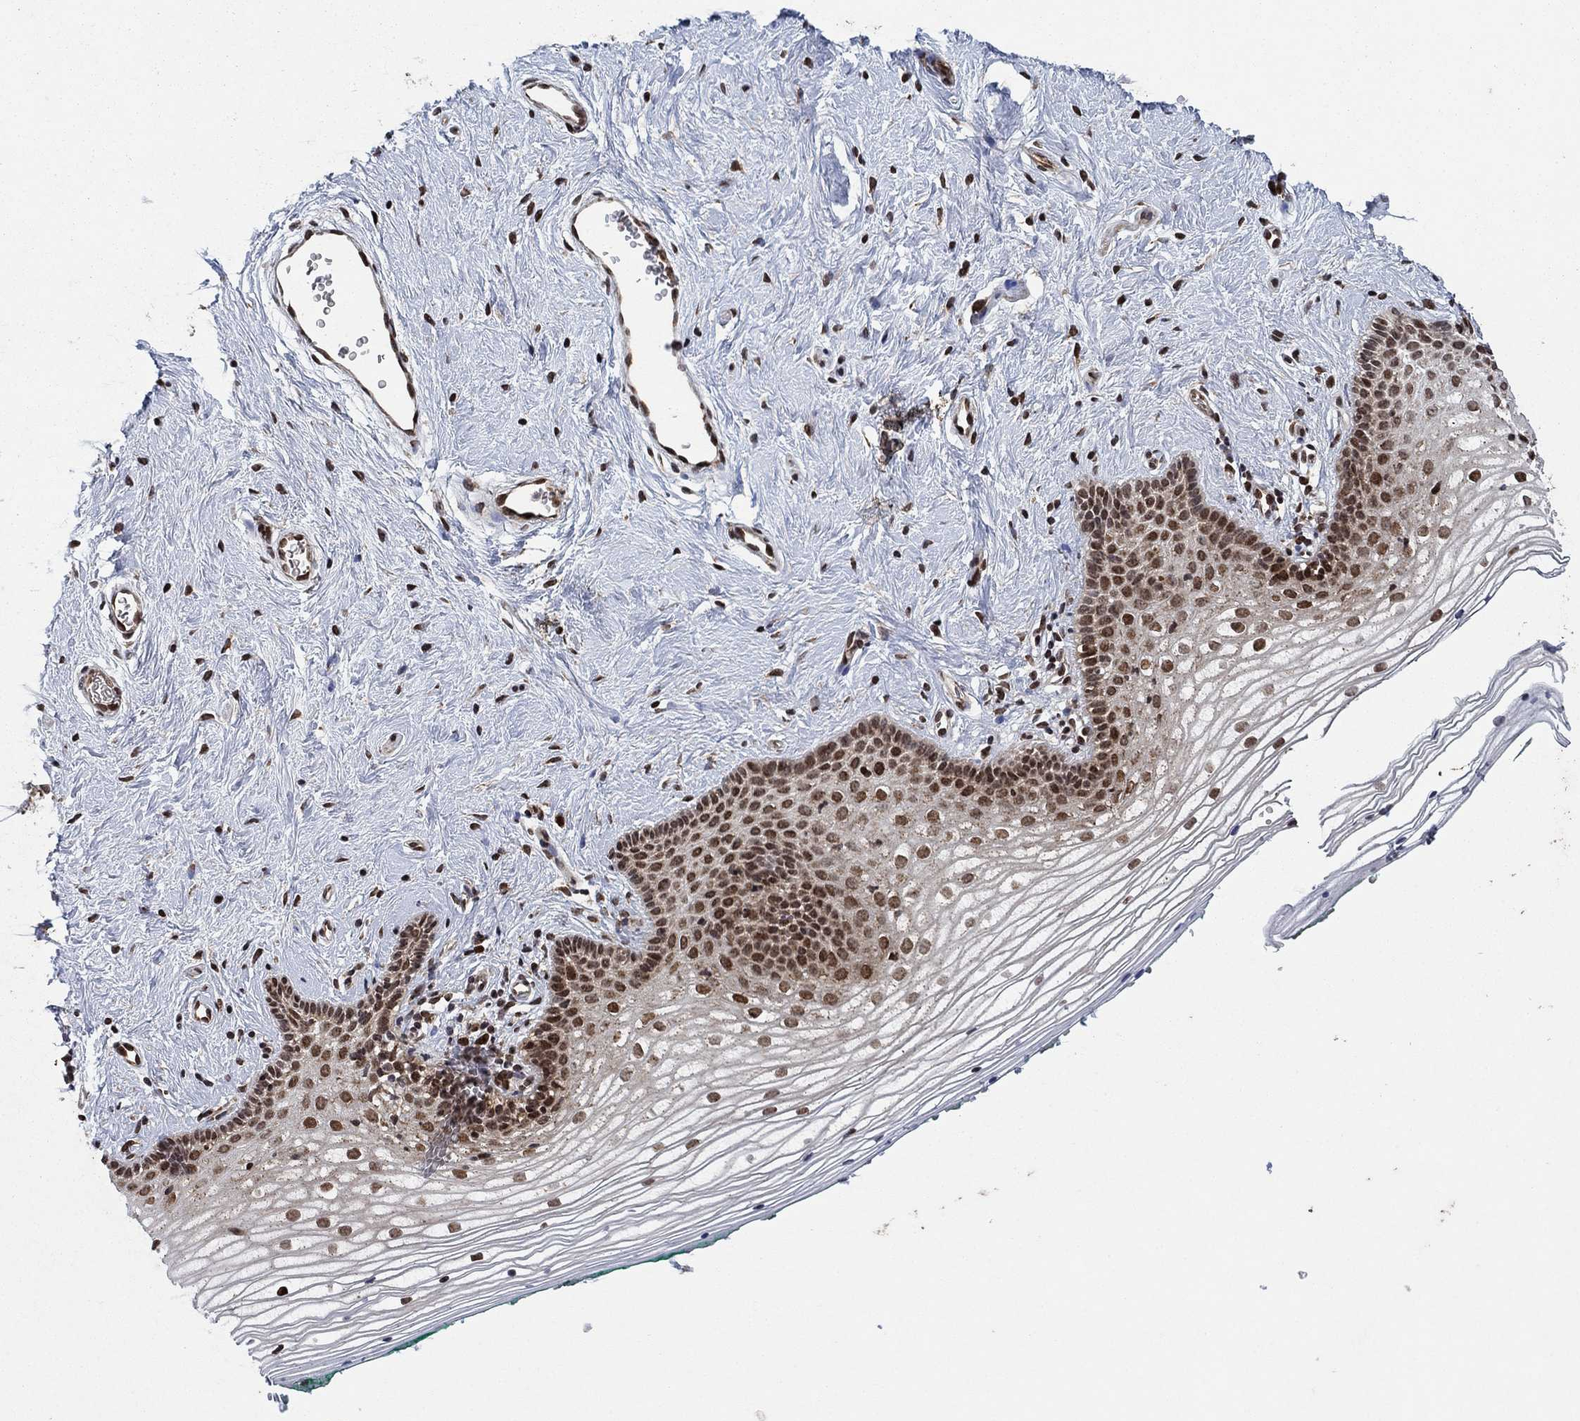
{"staining": {"intensity": "strong", "quantity": "25%-75%", "location": "nuclear"}, "tissue": "vagina", "cell_type": "Squamous epithelial cells", "image_type": "normal", "snomed": [{"axis": "morphology", "description": "Normal tissue, NOS"}, {"axis": "topography", "description": "Vagina"}], "caption": "High-power microscopy captured an immunohistochemistry (IHC) micrograph of unremarkable vagina, revealing strong nuclear staining in about 25%-75% of squamous epithelial cells.", "gene": "PRICKLE4", "patient": {"sex": "female", "age": 36}}